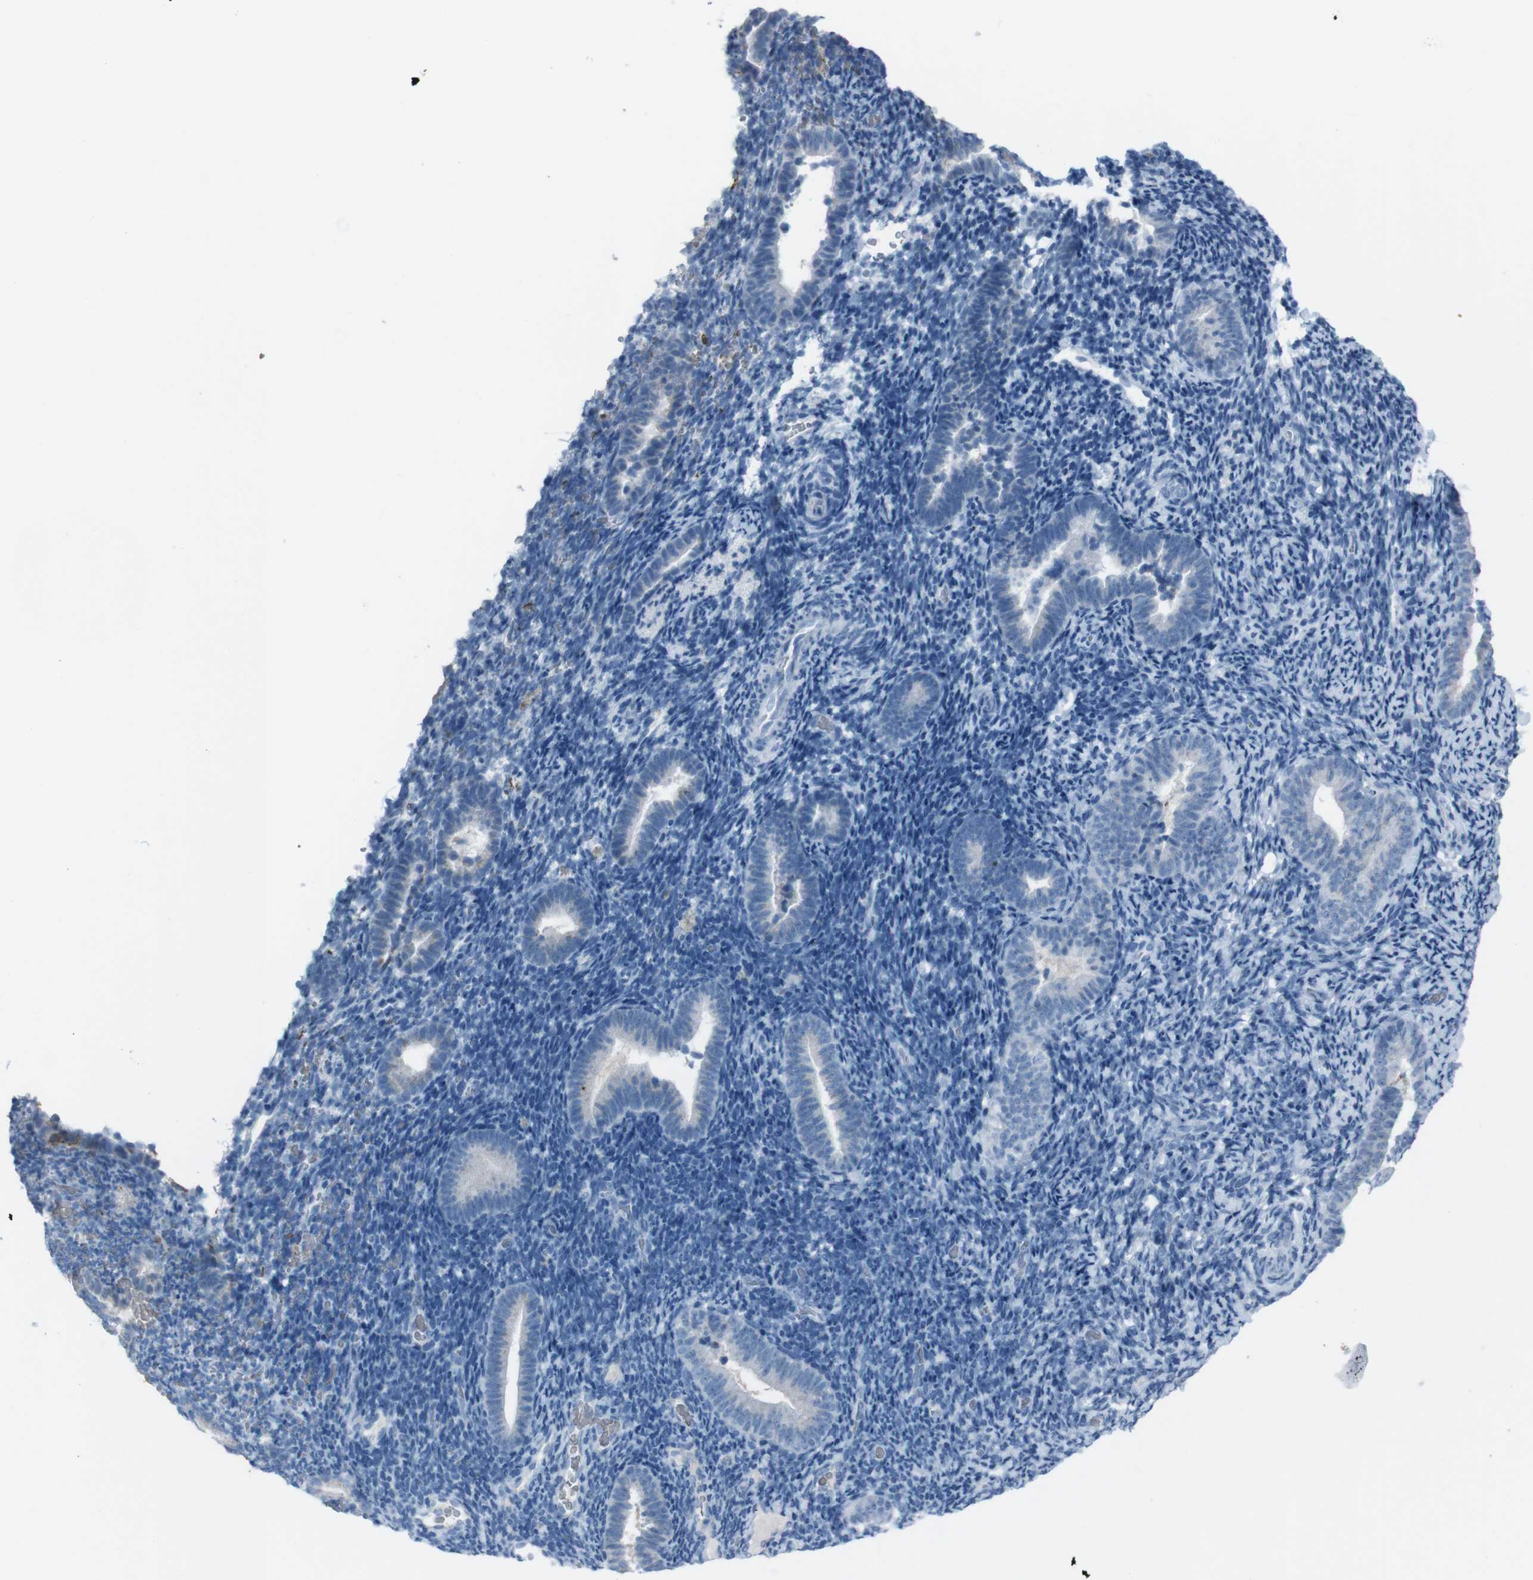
{"staining": {"intensity": "negative", "quantity": "none", "location": "none"}, "tissue": "endometrium", "cell_type": "Cells in endometrial stroma", "image_type": "normal", "snomed": [{"axis": "morphology", "description": "Normal tissue, NOS"}, {"axis": "topography", "description": "Endometrium"}], "caption": "Immunohistochemistry (IHC) image of benign endometrium stained for a protein (brown), which exhibits no expression in cells in endometrial stroma. (DAB (3,3'-diaminobenzidine) immunohistochemistry, high magnification).", "gene": "ST6GAL1", "patient": {"sex": "female", "age": 51}}